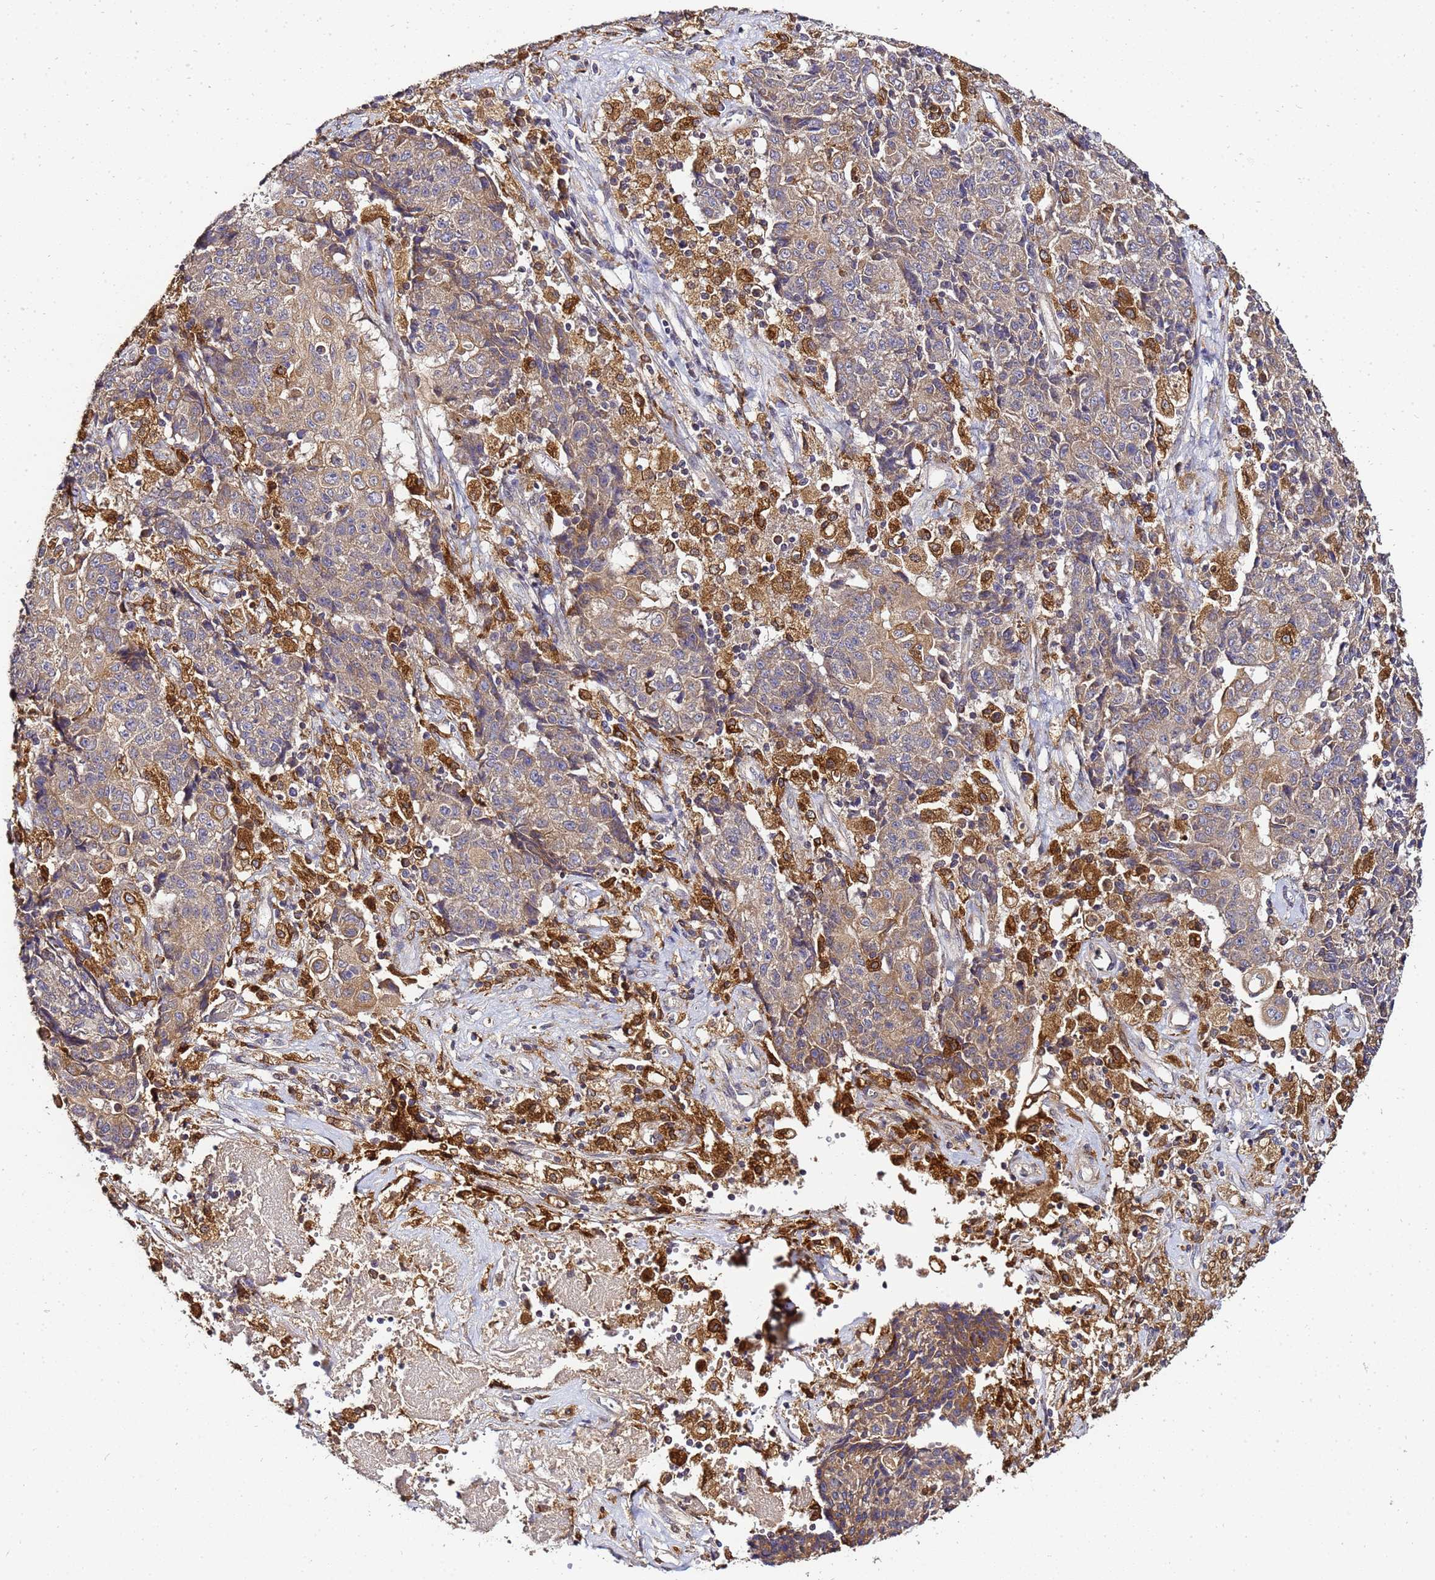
{"staining": {"intensity": "moderate", "quantity": ">75%", "location": "cytoplasmic/membranous"}, "tissue": "ovarian cancer", "cell_type": "Tumor cells", "image_type": "cancer", "snomed": [{"axis": "morphology", "description": "Carcinoma, endometroid"}, {"axis": "topography", "description": "Ovary"}], "caption": "Immunohistochemistry (IHC) staining of endometroid carcinoma (ovarian), which demonstrates medium levels of moderate cytoplasmic/membranous staining in approximately >75% of tumor cells indicating moderate cytoplasmic/membranous protein staining. The staining was performed using DAB (brown) for protein detection and nuclei were counterstained in hematoxylin (blue).", "gene": "ADPGK", "patient": {"sex": "female", "age": 42}}